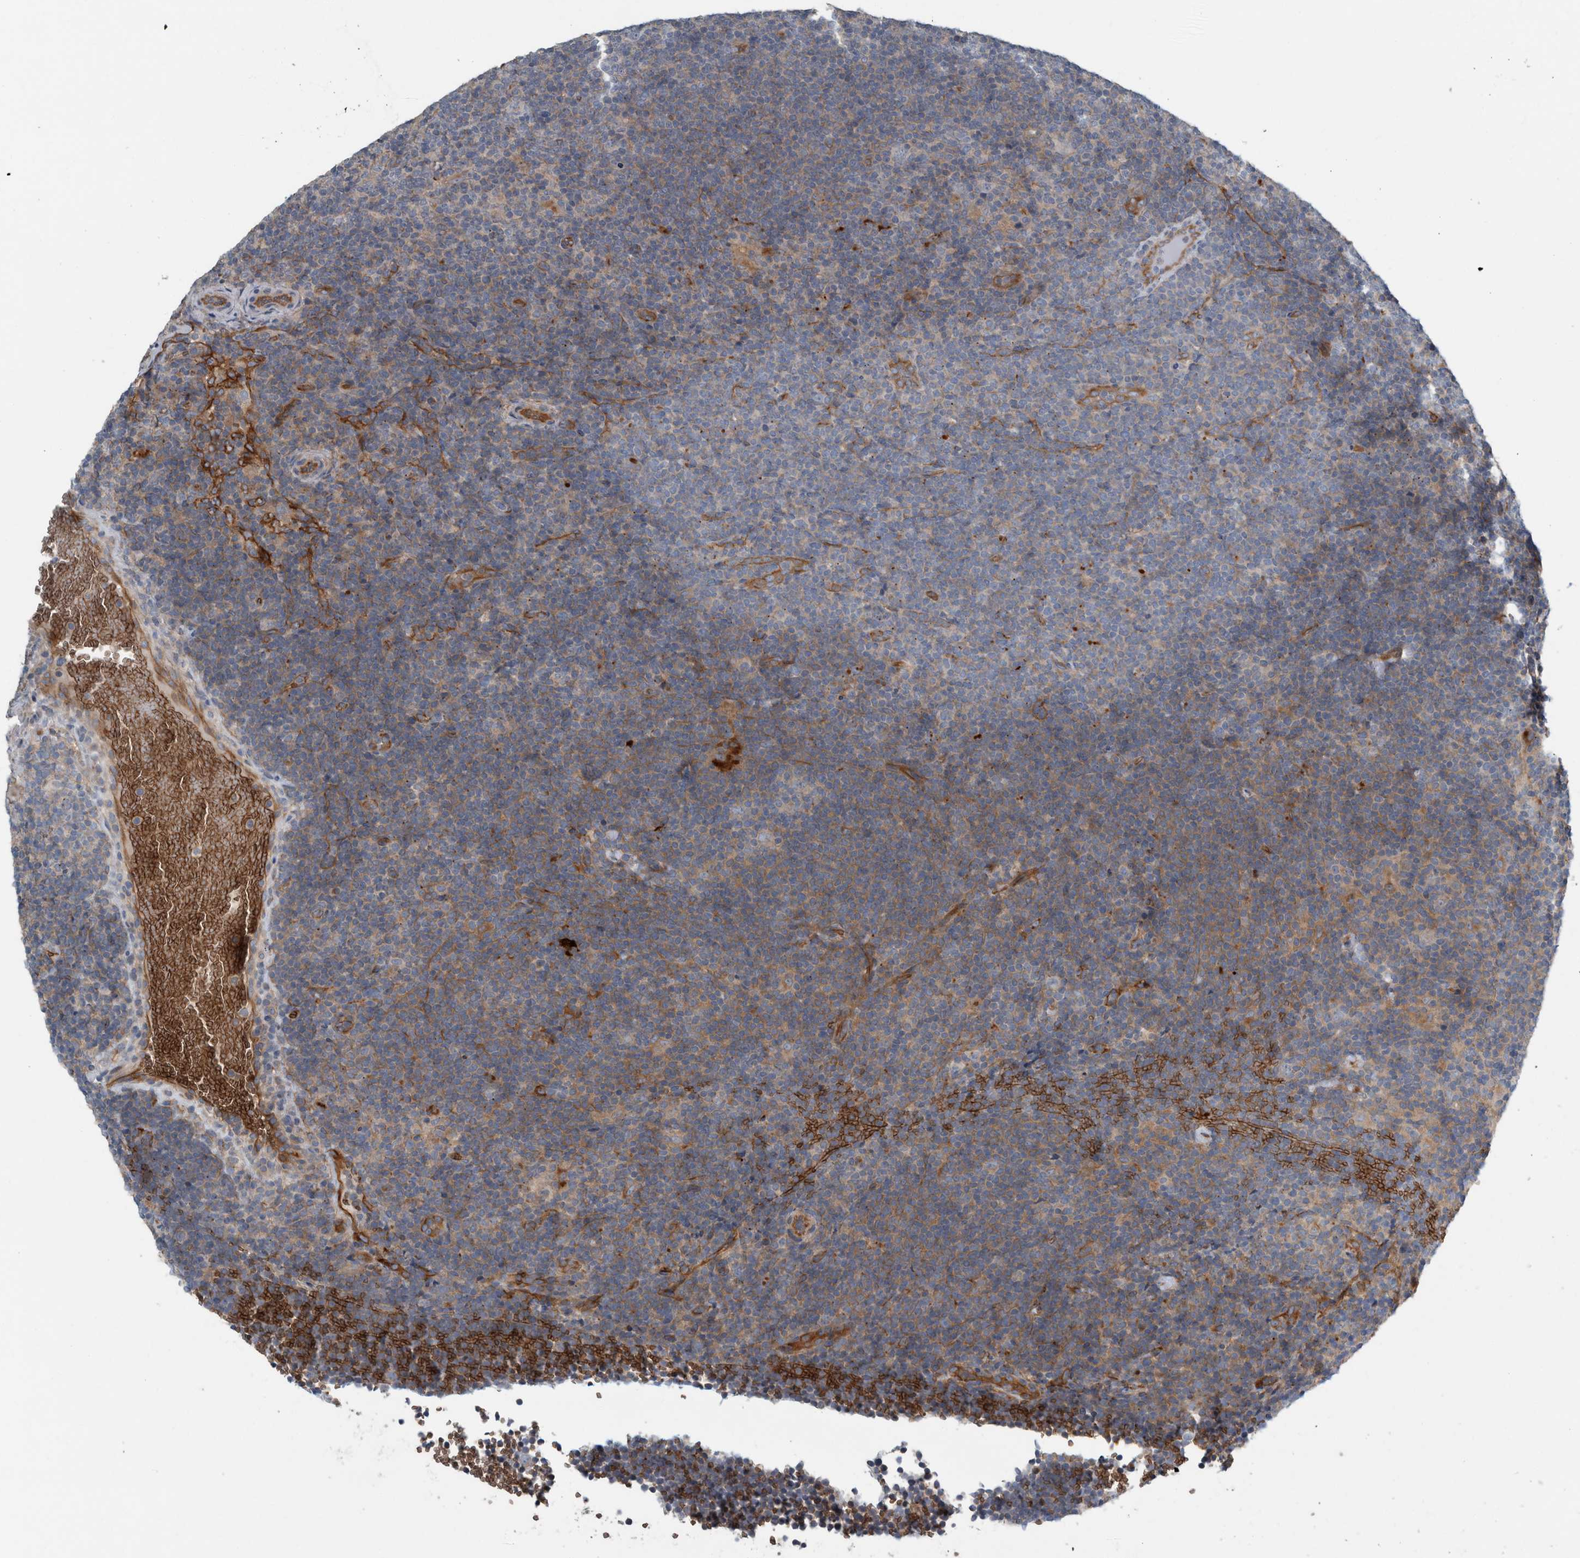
{"staining": {"intensity": "weak", "quantity": "25%-75%", "location": "cytoplasmic/membranous"}, "tissue": "lymphoma", "cell_type": "Tumor cells", "image_type": "cancer", "snomed": [{"axis": "morphology", "description": "Hodgkin's disease, NOS"}, {"axis": "topography", "description": "Lymph node"}], "caption": "Weak cytoplasmic/membranous protein staining is present in approximately 25%-75% of tumor cells in lymphoma.", "gene": "GLT8D2", "patient": {"sex": "female", "age": 57}}